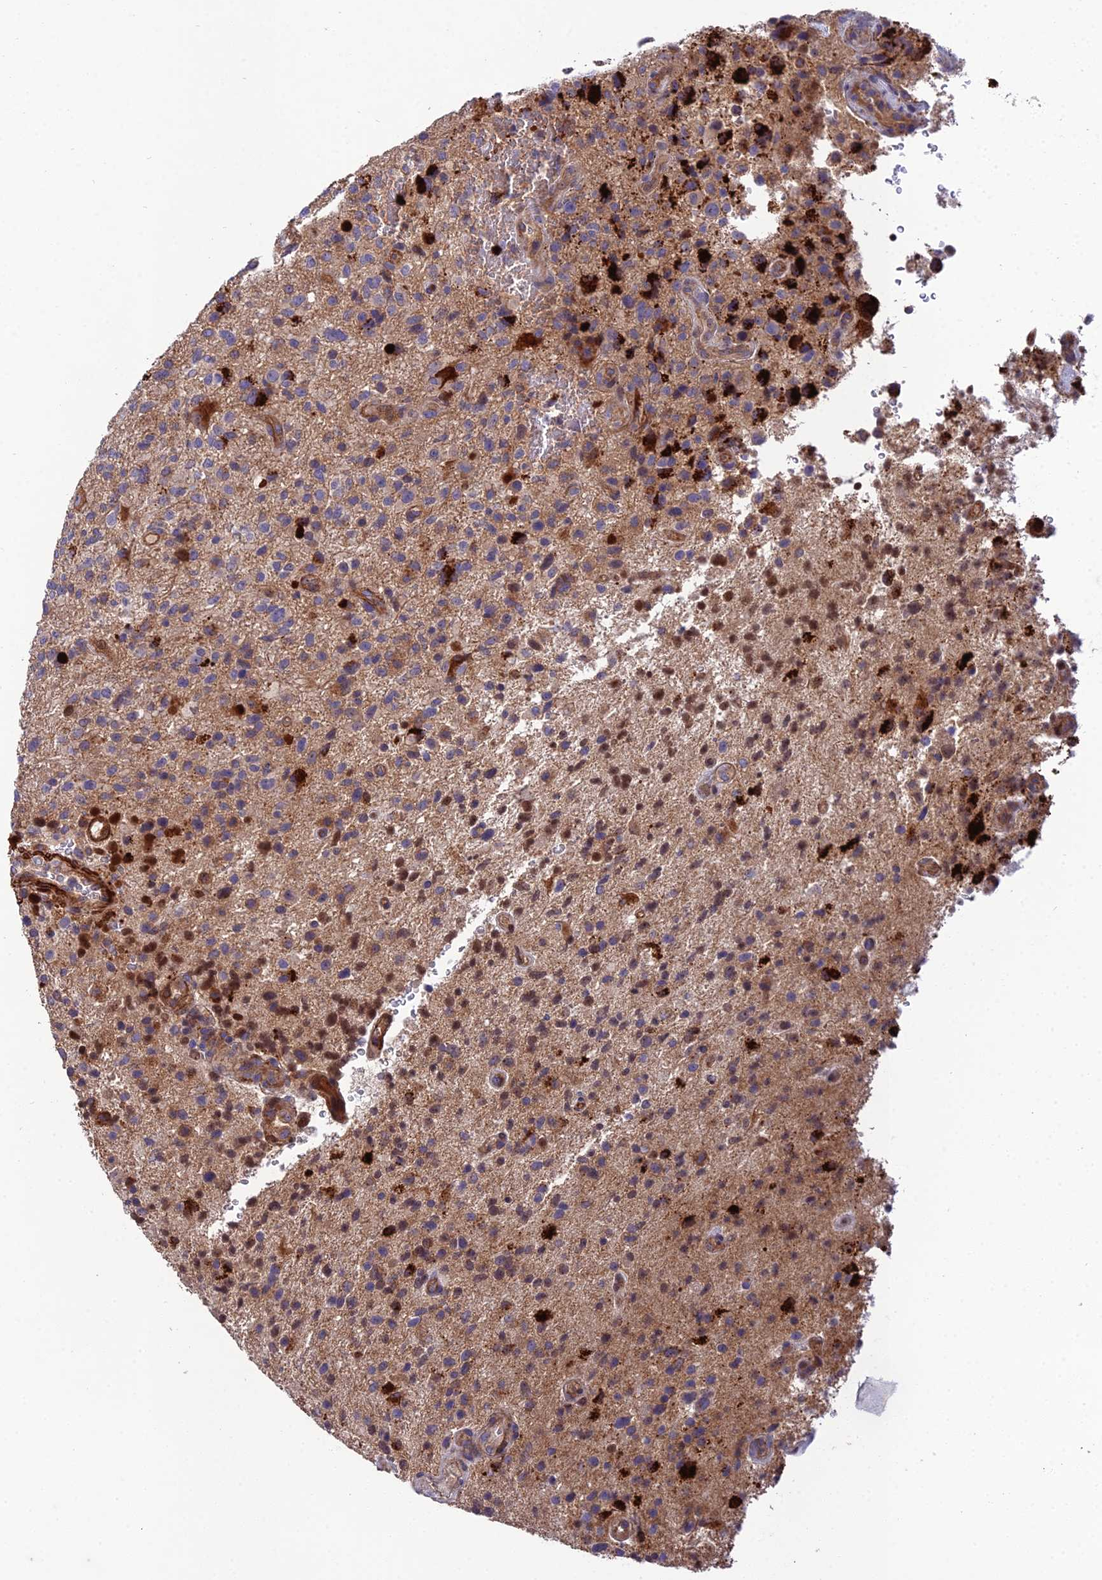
{"staining": {"intensity": "strong", "quantity": "<25%", "location": "cytoplasmic/membranous"}, "tissue": "glioma", "cell_type": "Tumor cells", "image_type": "cancer", "snomed": [{"axis": "morphology", "description": "Glioma, malignant, High grade"}, {"axis": "topography", "description": "Brain"}], "caption": "Glioma stained for a protein shows strong cytoplasmic/membranous positivity in tumor cells.", "gene": "RALGAPA2", "patient": {"sex": "male", "age": 47}}